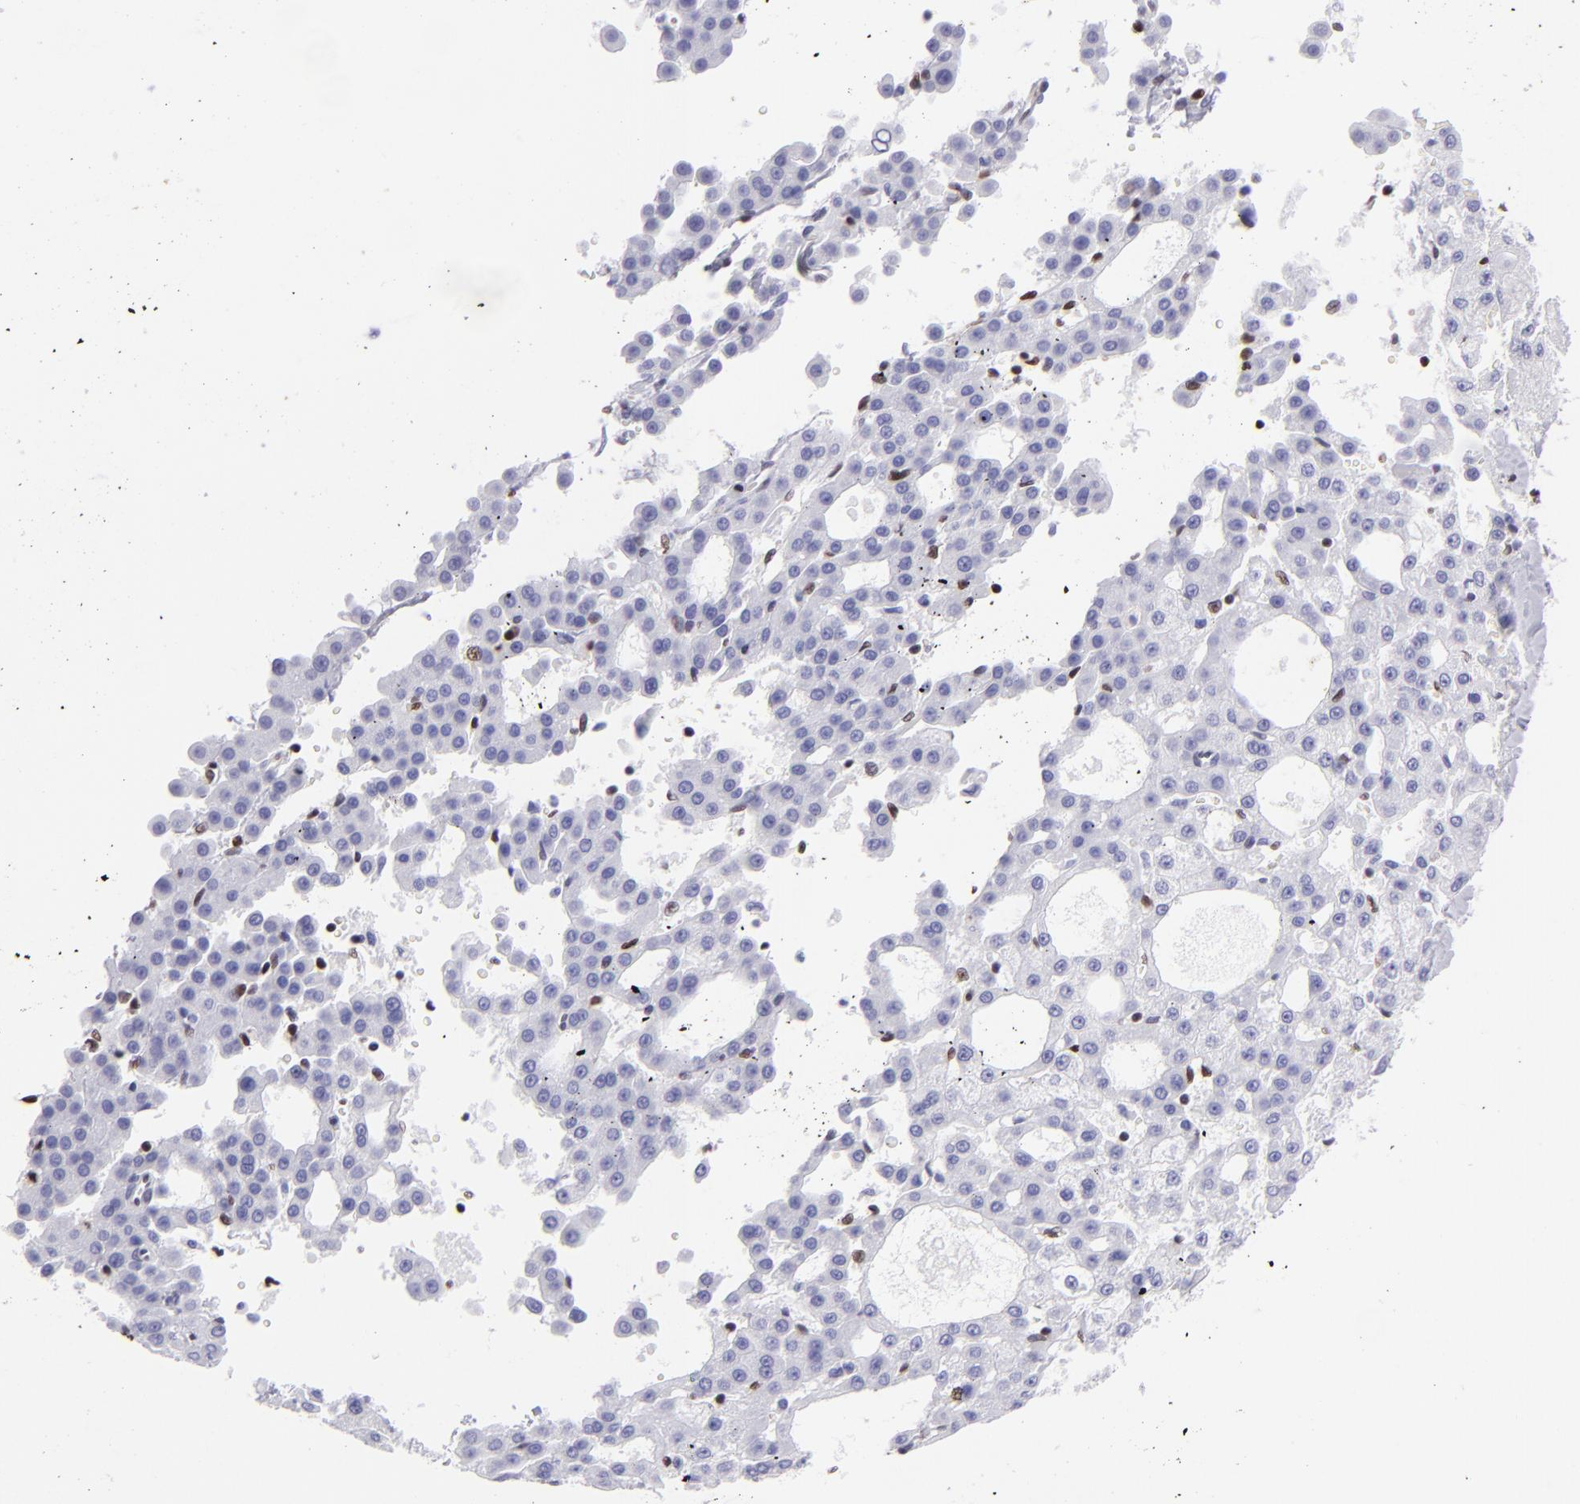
{"staining": {"intensity": "negative", "quantity": "none", "location": "none"}, "tissue": "liver cancer", "cell_type": "Tumor cells", "image_type": "cancer", "snomed": [{"axis": "morphology", "description": "Carcinoma, Hepatocellular, NOS"}, {"axis": "topography", "description": "Liver"}], "caption": "Immunohistochemistry (IHC) micrograph of neoplastic tissue: liver cancer (hepatocellular carcinoma) stained with DAB reveals no significant protein expression in tumor cells.", "gene": "ETS1", "patient": {"sex": "male", "age": 47}}